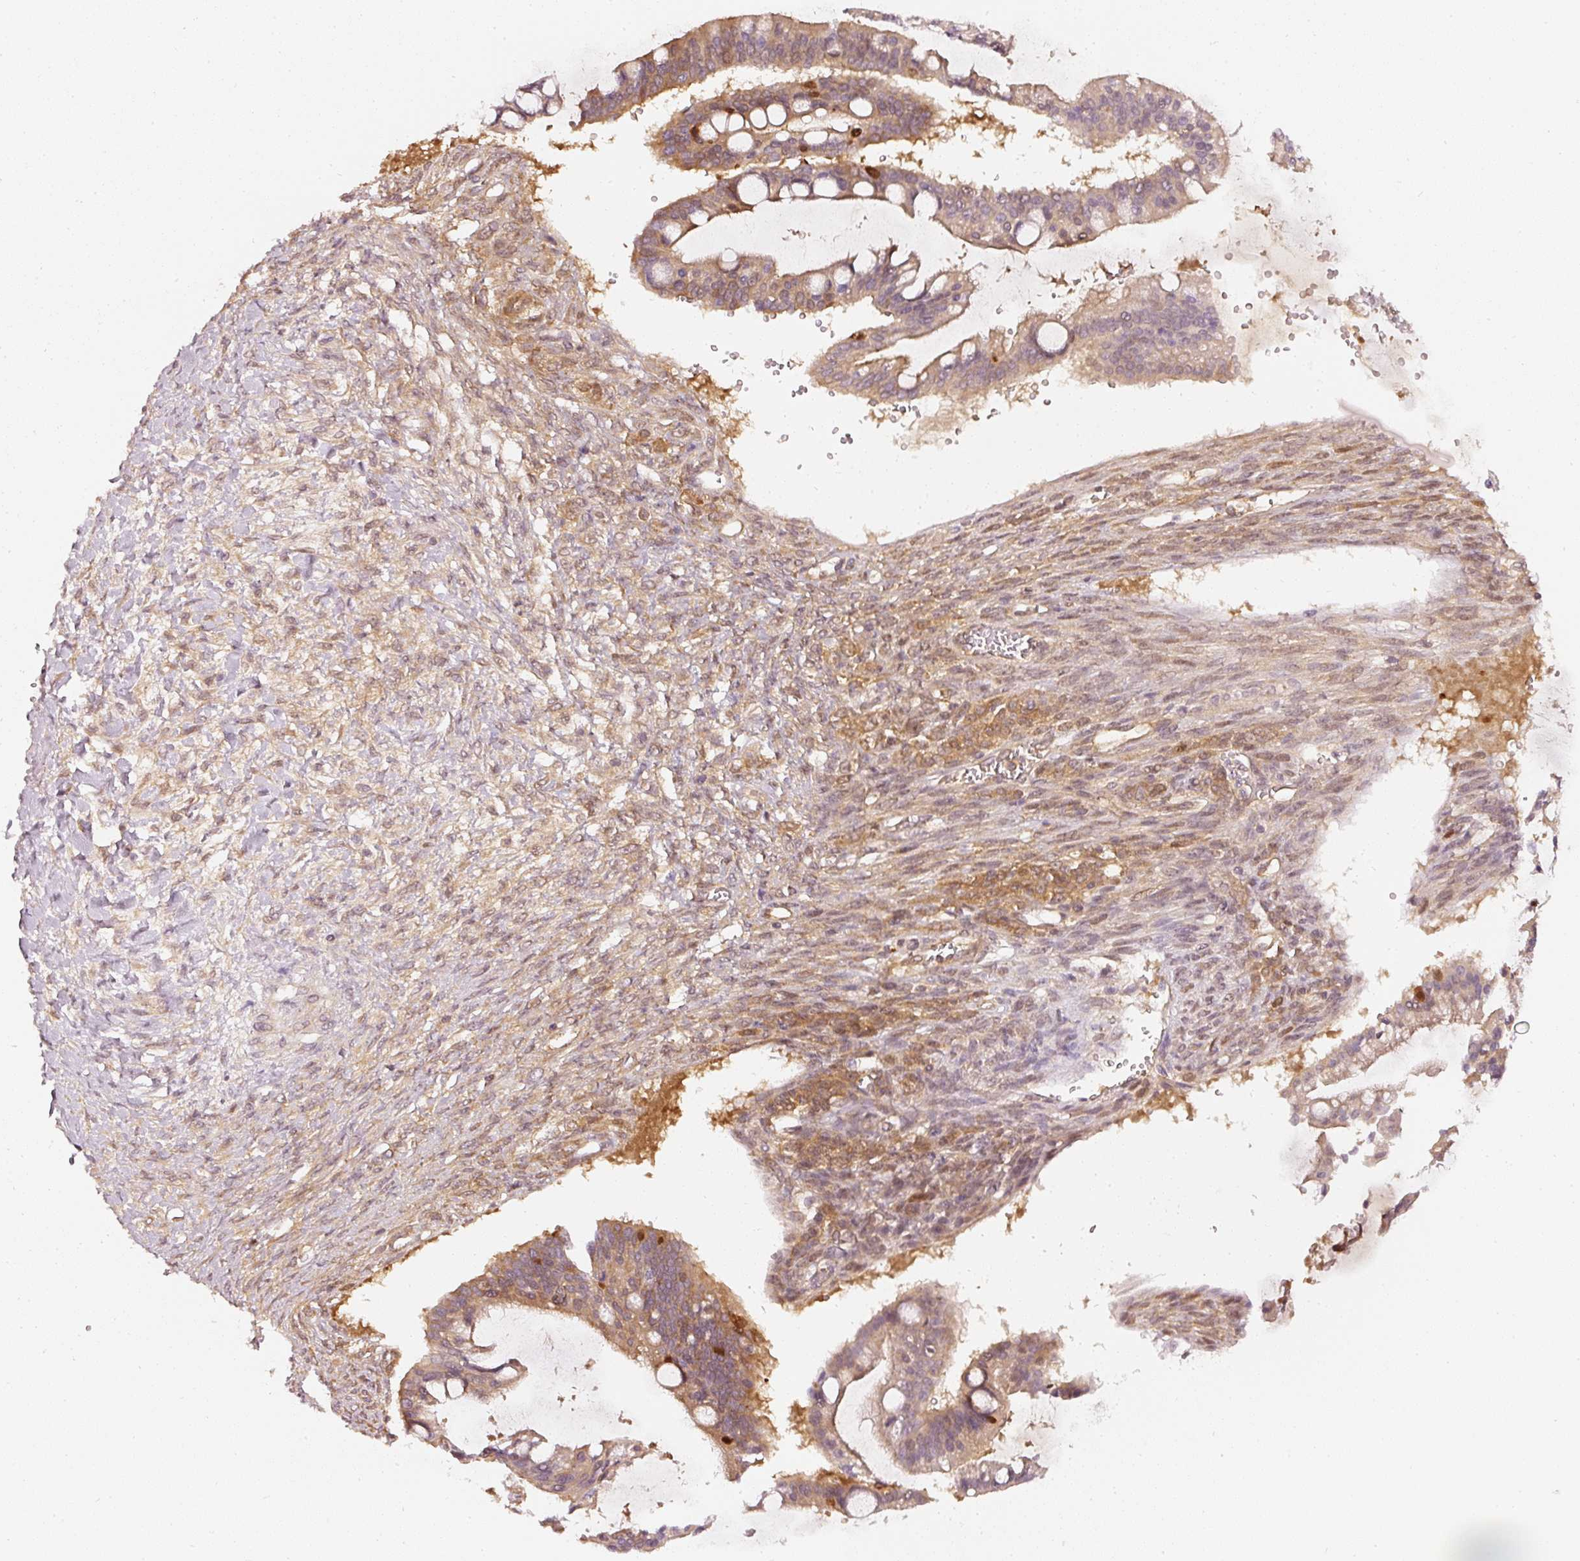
{"staining": {"intensity": "moderate", "quantity": "25%-75%", "location": "cytoplasmic/membranous"}, "tissue": "ovarian cancer", "cell_type": "Tumor cells", "image_type": "cancer", "snomed": [{"axis": "morphology", "description": "Cystadenocarcinoma, mucinous, NOS"}, {"axis": "topography", "description": "Ovary"}], "caption": "Immunohistochemistry micrograph of neoplastic tissue: ovarian cancer stained using IHC reveals medium levels of moderate protein expression localized specifically in the cytoplasmic/membranous of tumor cells, appearing as a cytoplasmic/membranous brown color.", "gene": "ASMTL", "patient": {"sex": "female", "age": 73}}